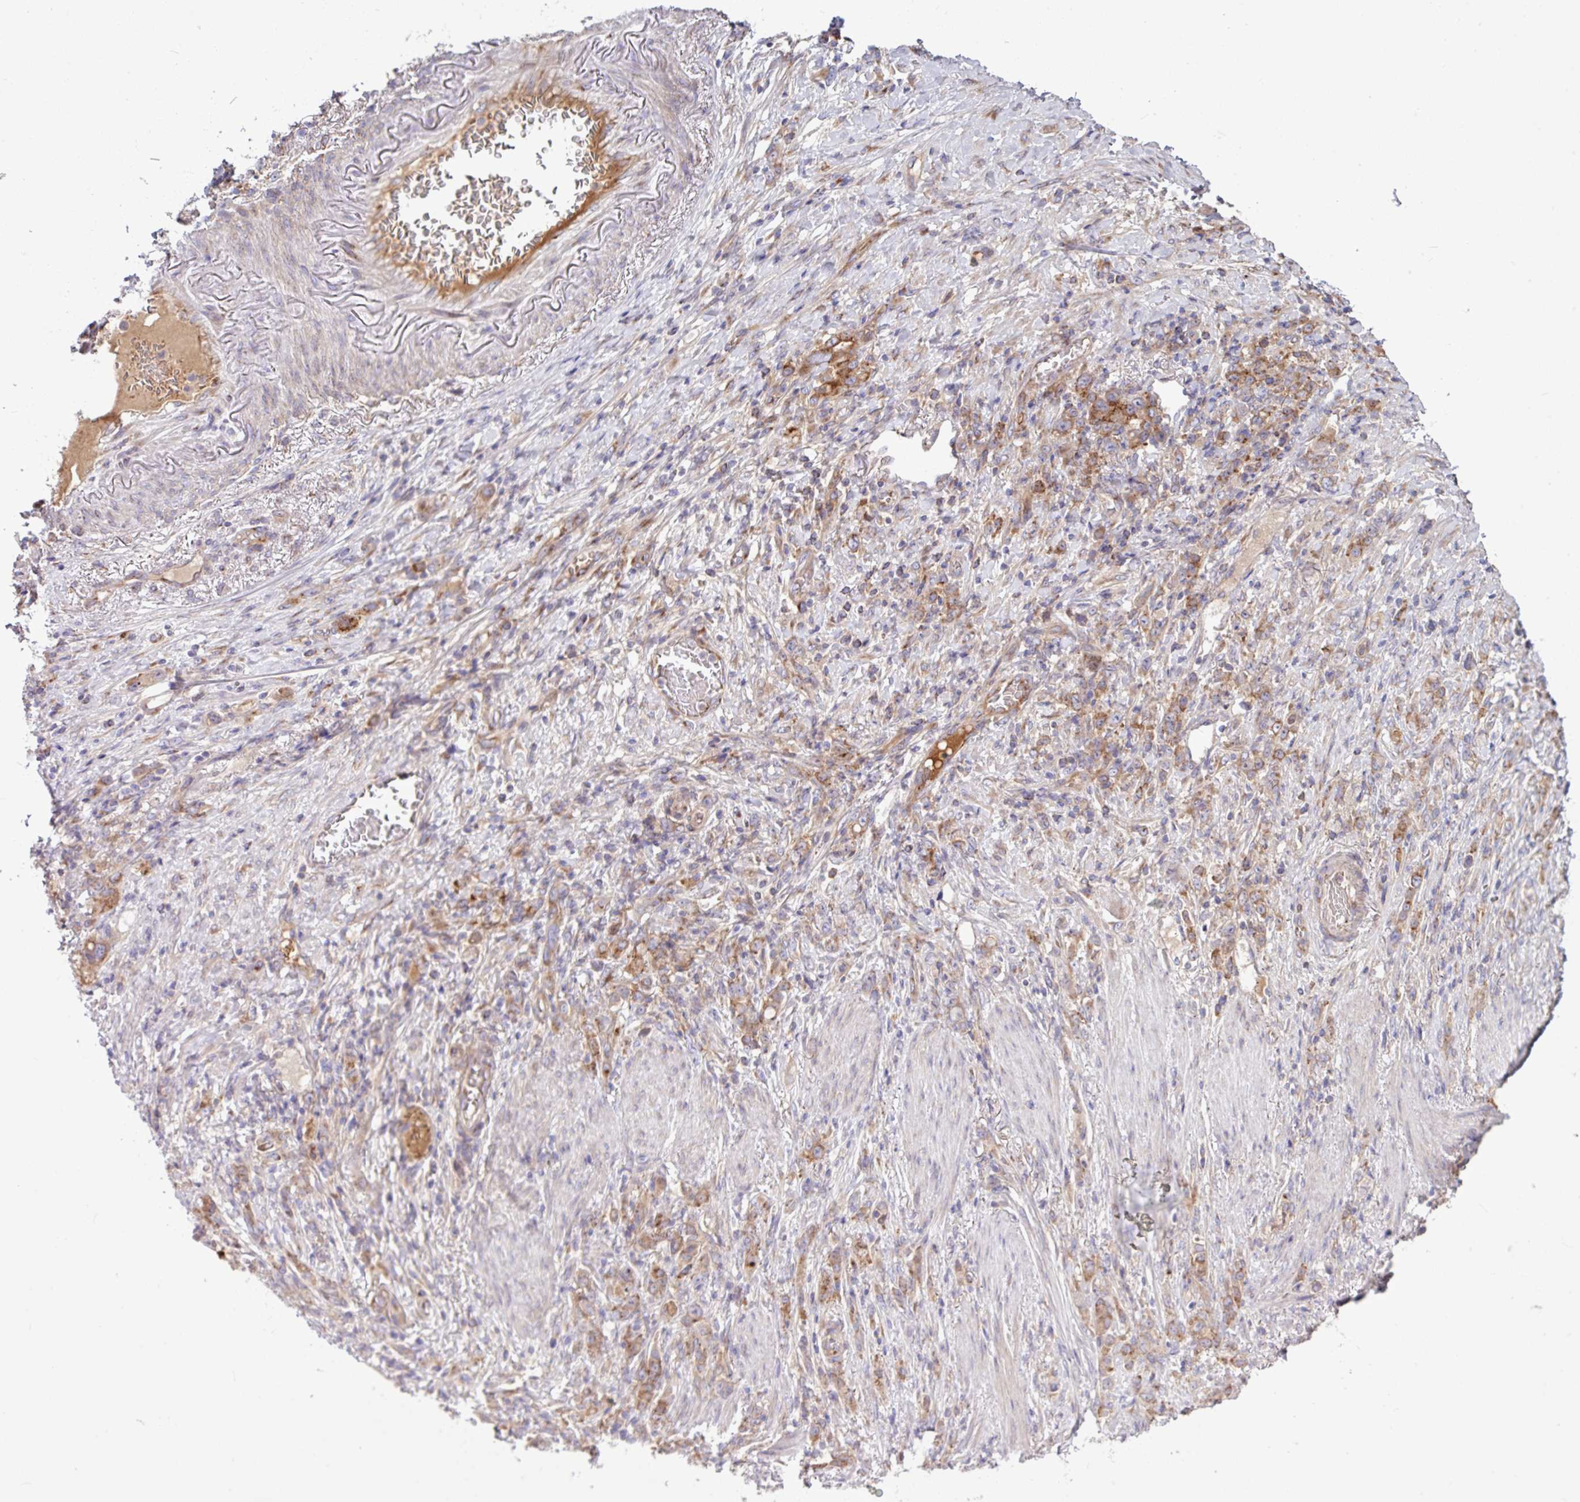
{"staining": {"intensity": "moderate", "quantity": ">75%", "location": "cytoplasmic/membranous"}, "tissue": "stomach cancer", "cell_type": "Tumor cells", "image_type": "cancer", "snomed": [{"axis": "morphology", "description": "Adenocarcinoma, NOS"}, {"axis": "topography", "description": "Stomach"}], "caption": "This is an image of immunohistochemistry staining of stomach adenocarcinoma, which shows moderate staining in the cytoplasmic/membranous of tumor cells.", "gene": "LSM12", "patient": {"sex": "female", "age": 79}}